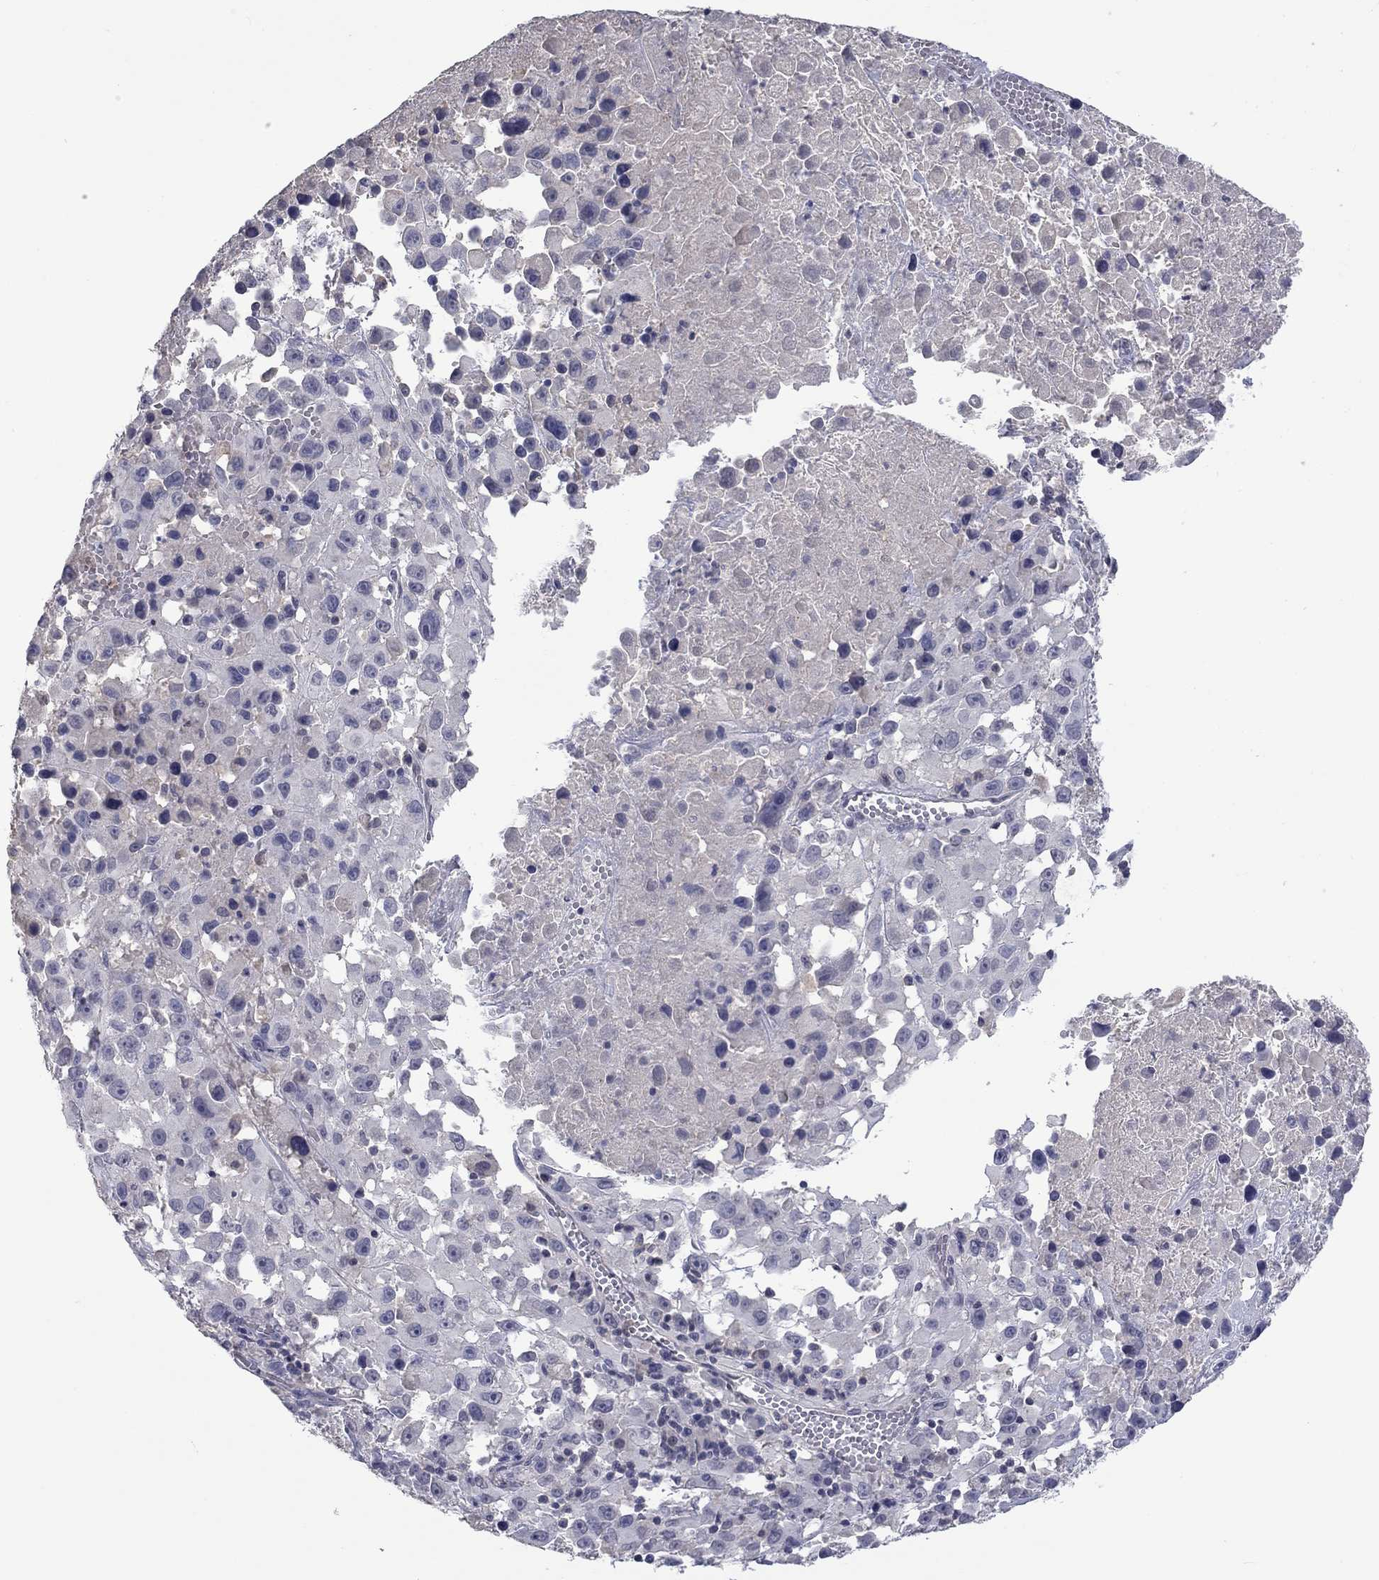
{"staining": {"intensity": "negative", "quantity": "none", "location": "none"}, "tissue": "melanoma", "cell_type": "Tumor cells", "image_type": "cancer", "snomed": [{"axis": "morphology", "description": "Malignant melanoma, Metastatic site"}, {"axis": "topography", "description": "Lymph node"}], "caption": "Malignant melanoma (metastatic site) stained for a protein using IHC exhibits no positivity tumor cells.", "gene": "IP6K3", "patient": {"sex": "male", "age": 50}}